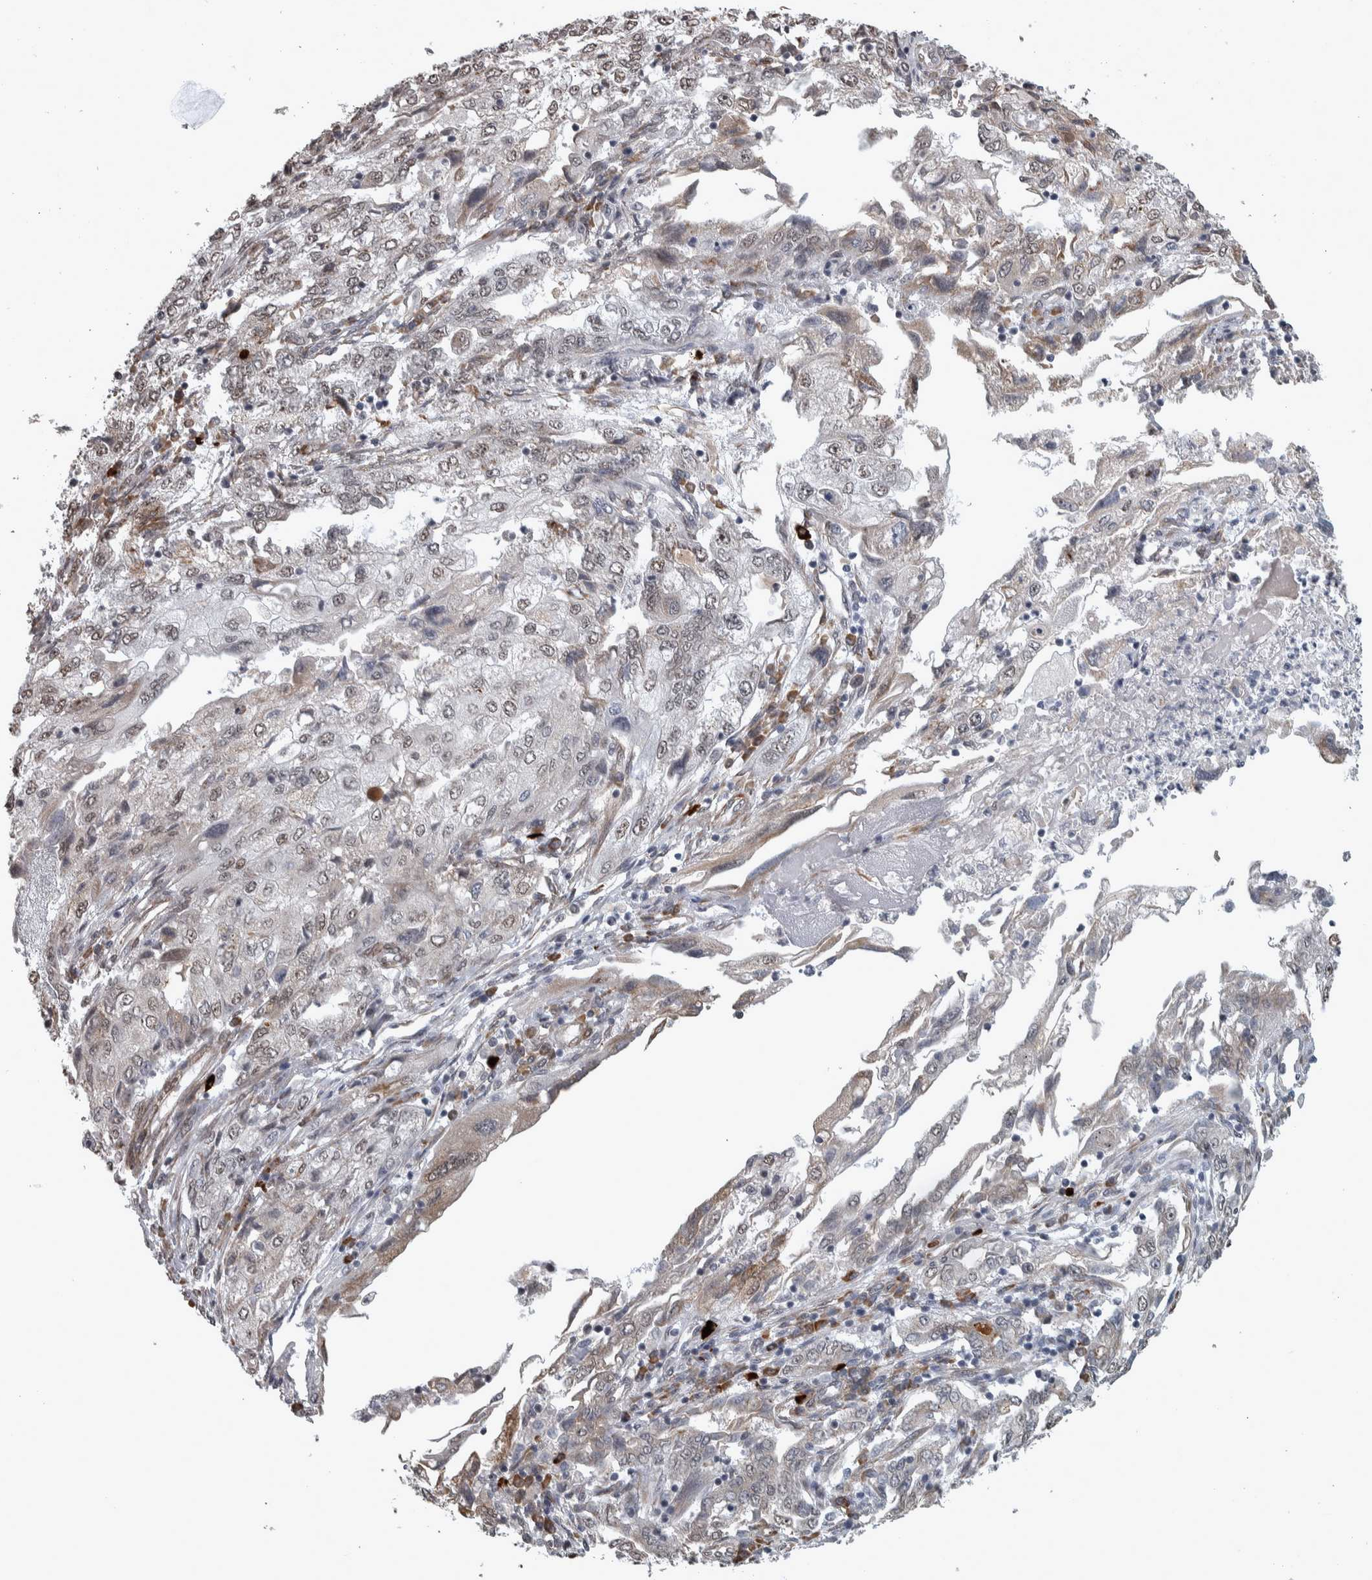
{"staining": {"intensity": "weak", "quantity": "<25%", "location": "nuclear"}, "tissue": "endometrial cancer", "cell_type": "Tumor cells", "image_type": "cancer", "snomed": [{"axis": "morphology", "description": "Adenocarcinoma, NOS"}, {"axis": "topography", "description": "Endometrium"}], "caption": "Endometrial cancer (adenocarcinoma) stained for a protein using immunohistochemistry (IHC) exhibits no expression tumor cells.", "gene": "DDX42", "patient": {"sex": "female", "age": 49}}